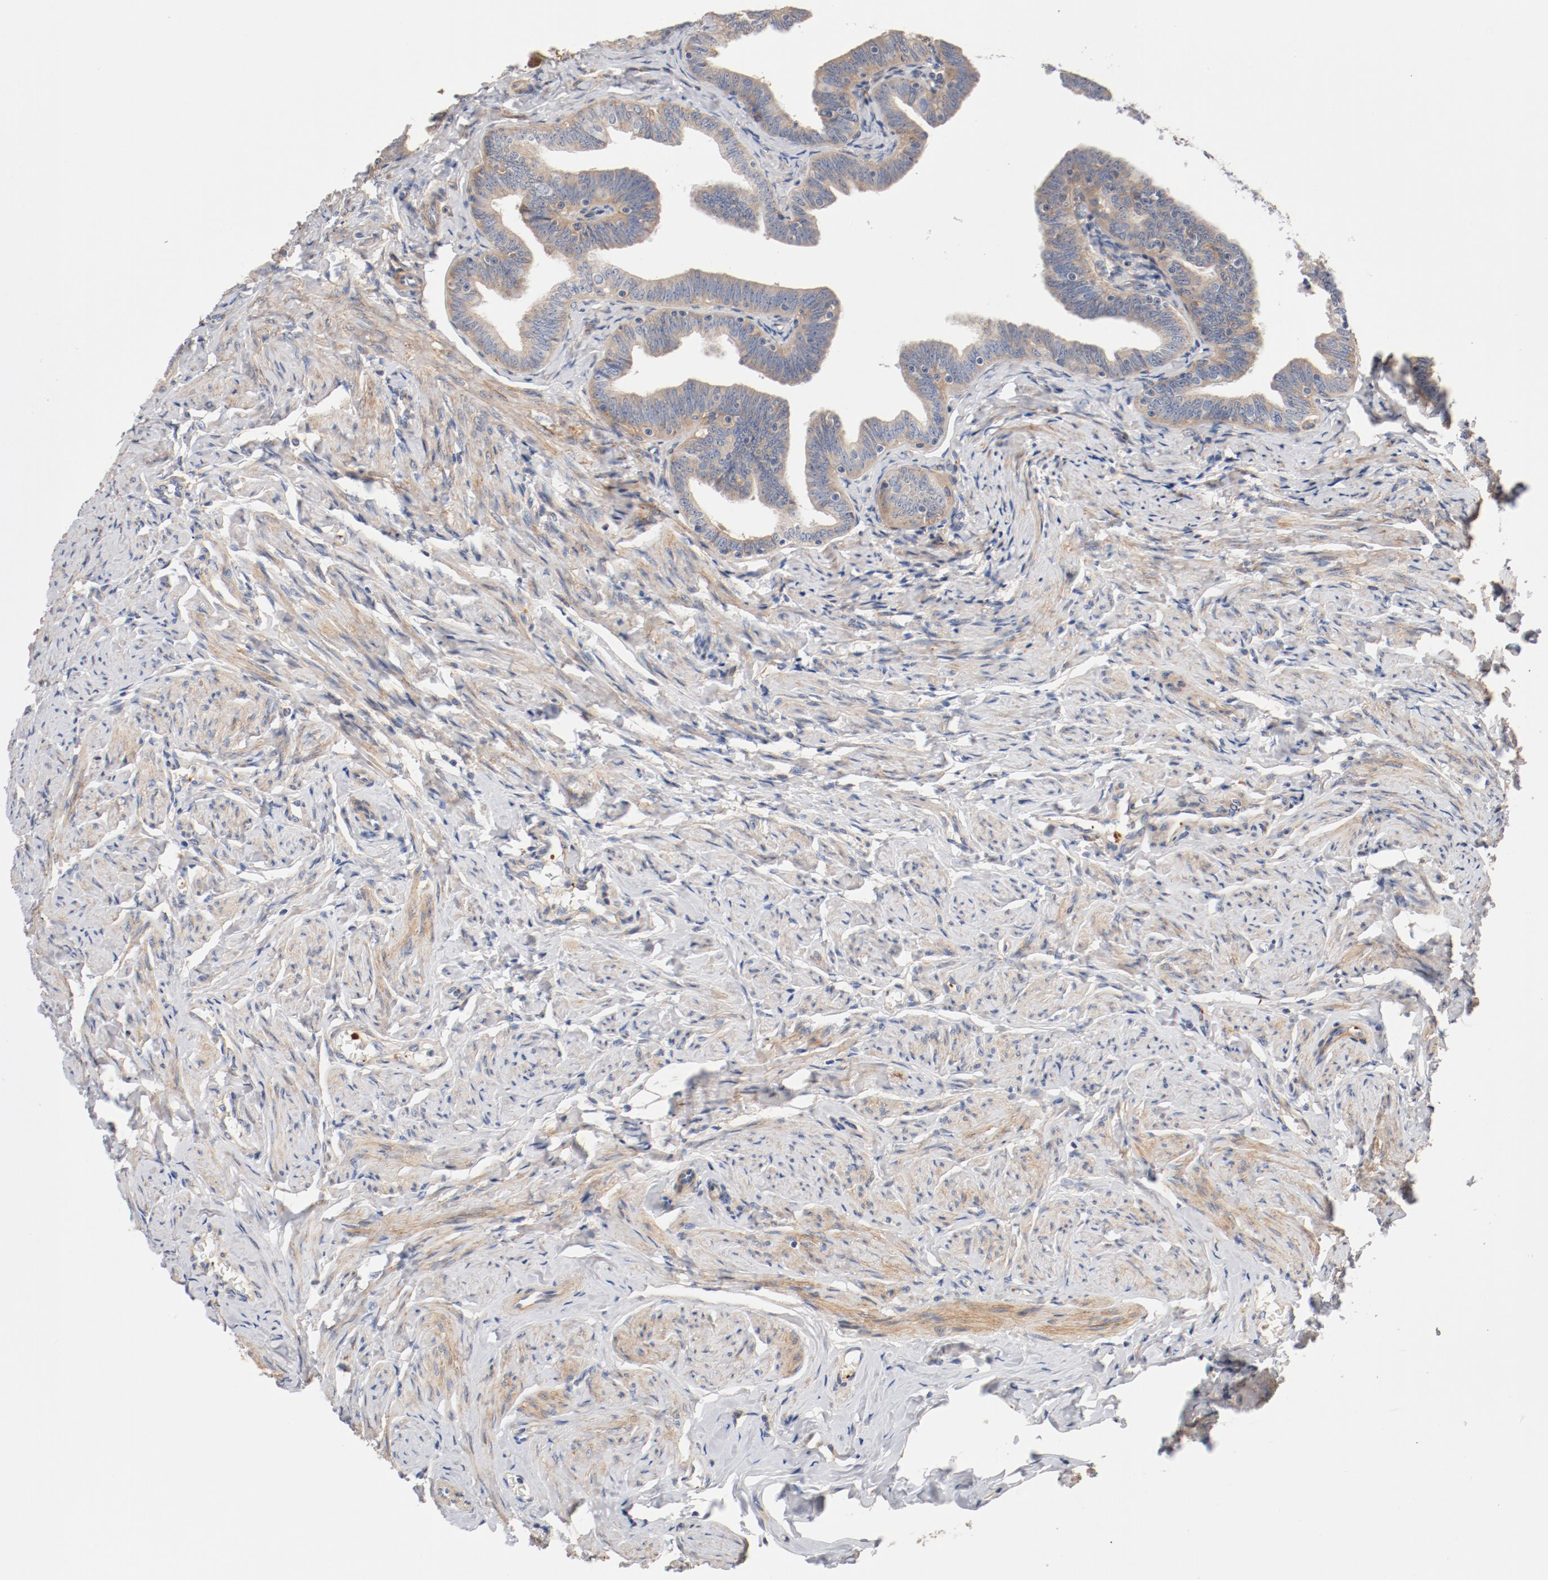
{"staining": {"intensity": "moderate", "quantity": ">75%", "location": "cytoplasmic/membranous"}, "tissue": "fallopian tube", "cell_type": "Glandular cells", "image_type": "normal", "snomed": [{"axis": "morphology", "description": "Normal tissue, NOS"}, {"axis": "topography", "description": "Fallopian tube"}, {"axis": "topography", "description": "Ovary"}], "caption": "Immunohistochemical staining of normal fallopian tube reveals medium levels of moderate cytoplasmic/membranous staining in about >75% of glandular cells.", "gene": "ILK", "patient": {"sex": "female", "age": 69}}